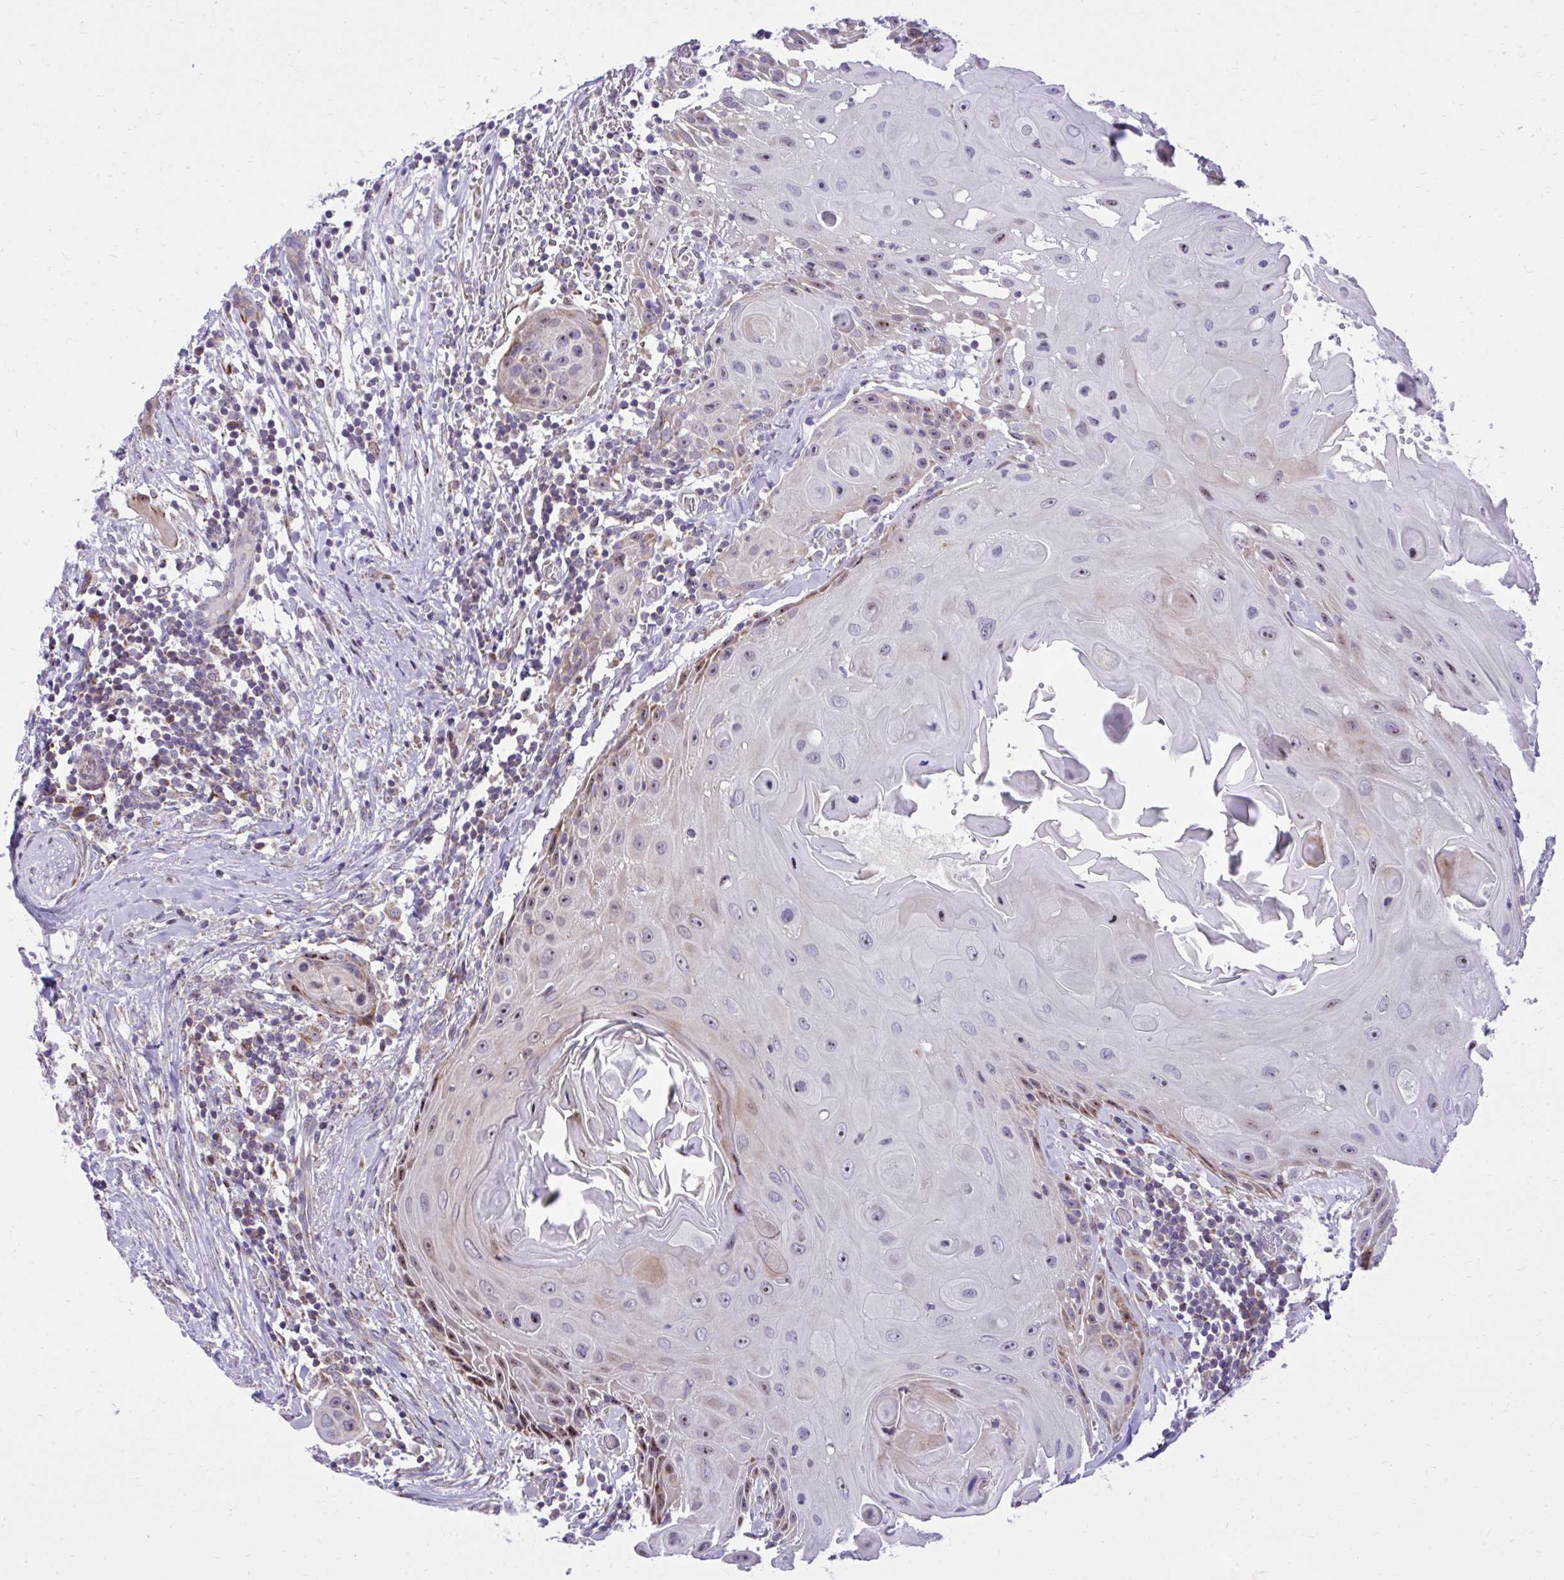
{"staining": {"intensity": "moderate", "quantity": "25%-75%", "location": "cytoplasmic/membranous,nuclear"}, "tissue": "head and neck cancer", "cell_type": "Tumor cells", "image_type": "cancer", "snomed": [{"axis": "morphology", "description": "Squamous cell carcinoma, NOS"}, {"axis": "topography", "description": "Oral tissue"}, {"axis": "topography", "description": "Head-Neck"}], "caption": "IHC of human head and neck cancer shows medium levels of moderate cytoplasmic/membranous and nuclear staining in about 25%-75% of tumor cells. (brown staining indicates protein expression, while blue staining denotes nuclei).", "gene": "GPRIN3", "patient": {"sex": "male", "age": 49}}